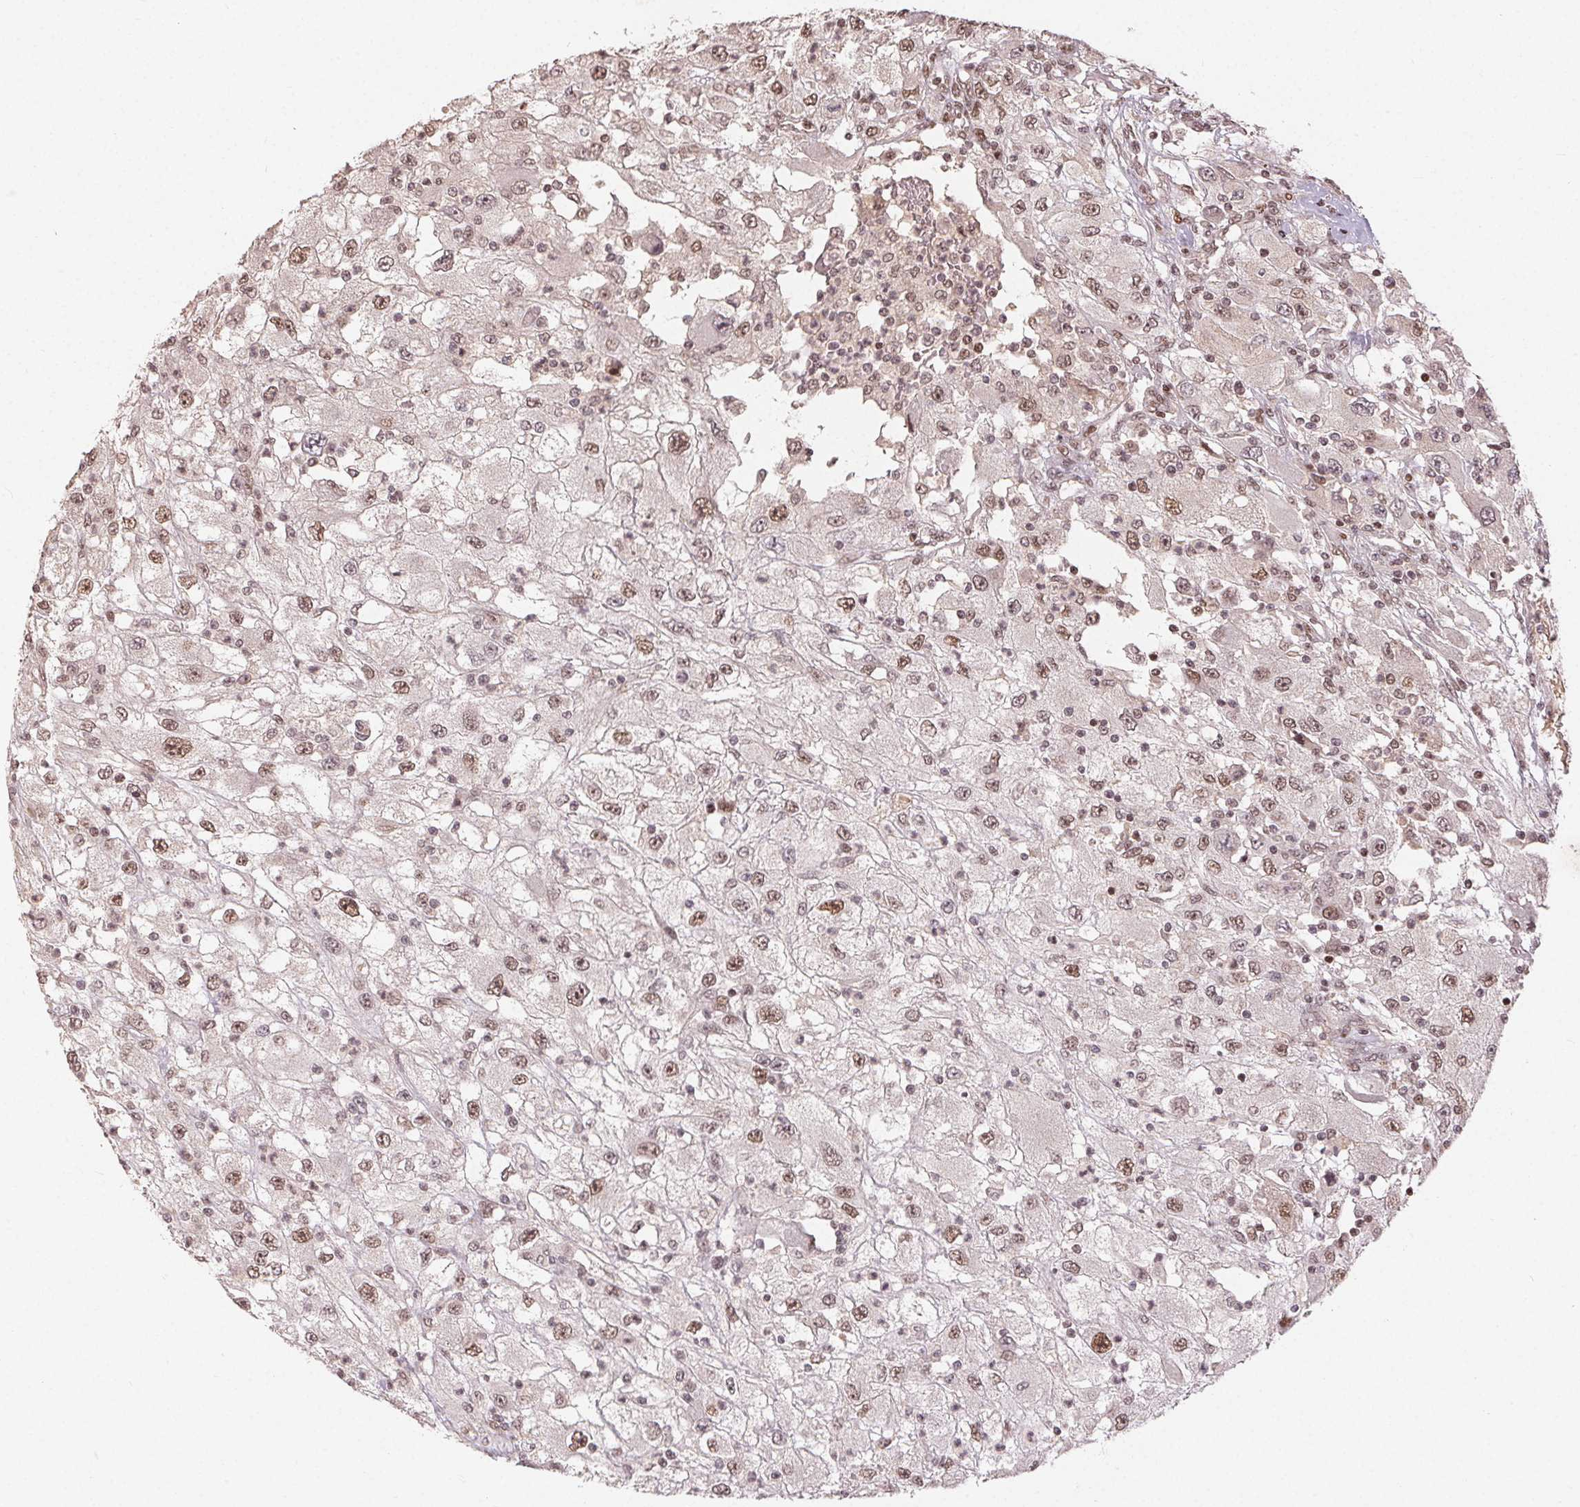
{"staining": {"intensity": "moderate", "quantity": ">75%", "location": "nuclear"}, "tissue": "renal cancer", "cell_type": "Tumor cells", "image_type": "cancer", "snomed": [{"axis": "morphology", "description": "Adenocarcinoma, NOS"}, {"axis": "topography", "description": "Kidney"}], "caption": "A micrograph of renal adenocarcinoma stained for a protein reveals moderate nuclear brown staining in tumor cells.", "gene": "MAPKAPK2", "patient": {"sex": "female", "age": 67}}